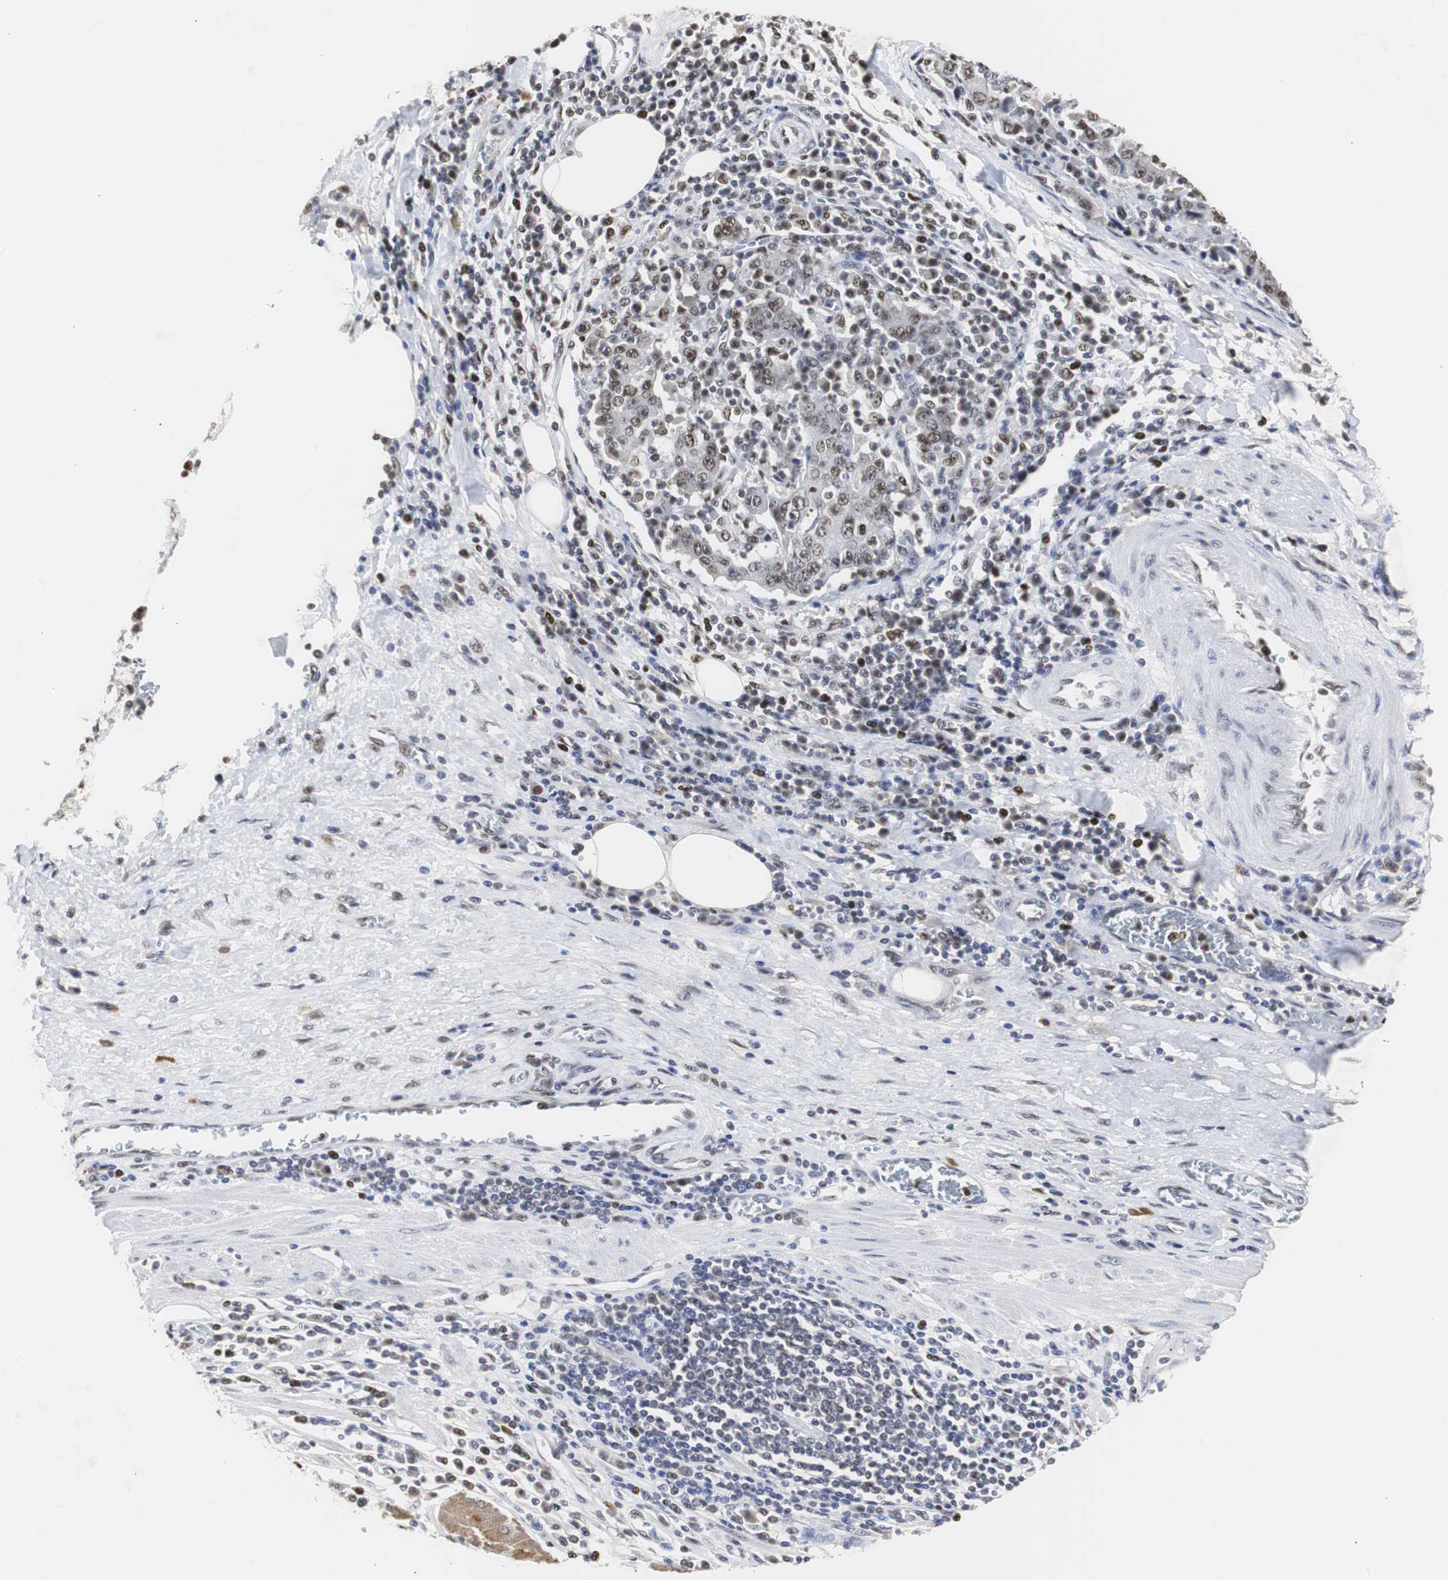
{"staining": {"intensity": "moderate", "quantity": "25%-75%", "location": "nuclear"}, "tissue": "stomach cancer", "cell_type": "Tumor cells", "image_type": "cancer", "snomed": [{"axis": "morphology", "description": "Normal tissue, NOS"}, {"axis": "morphology", "description": "Adenocarcinoma, NOS"}, {"axis": "topography", "description": "Stomach, upper"}, {"axis": "topography", "description": "Stomach"}], "caption": "Stomach adenocarcinoma tissue exhibits moderate nuclear positivity in approximately 25%-75% of tumor cells, visualized by immunohistochemistry. (DAB (3,3'-diaminobenzidine) IHC, brown staining for protein, blue staining for nuclei).", "gene": "ZFC3H1", "patient": {"sex": "male", "age": 59}}